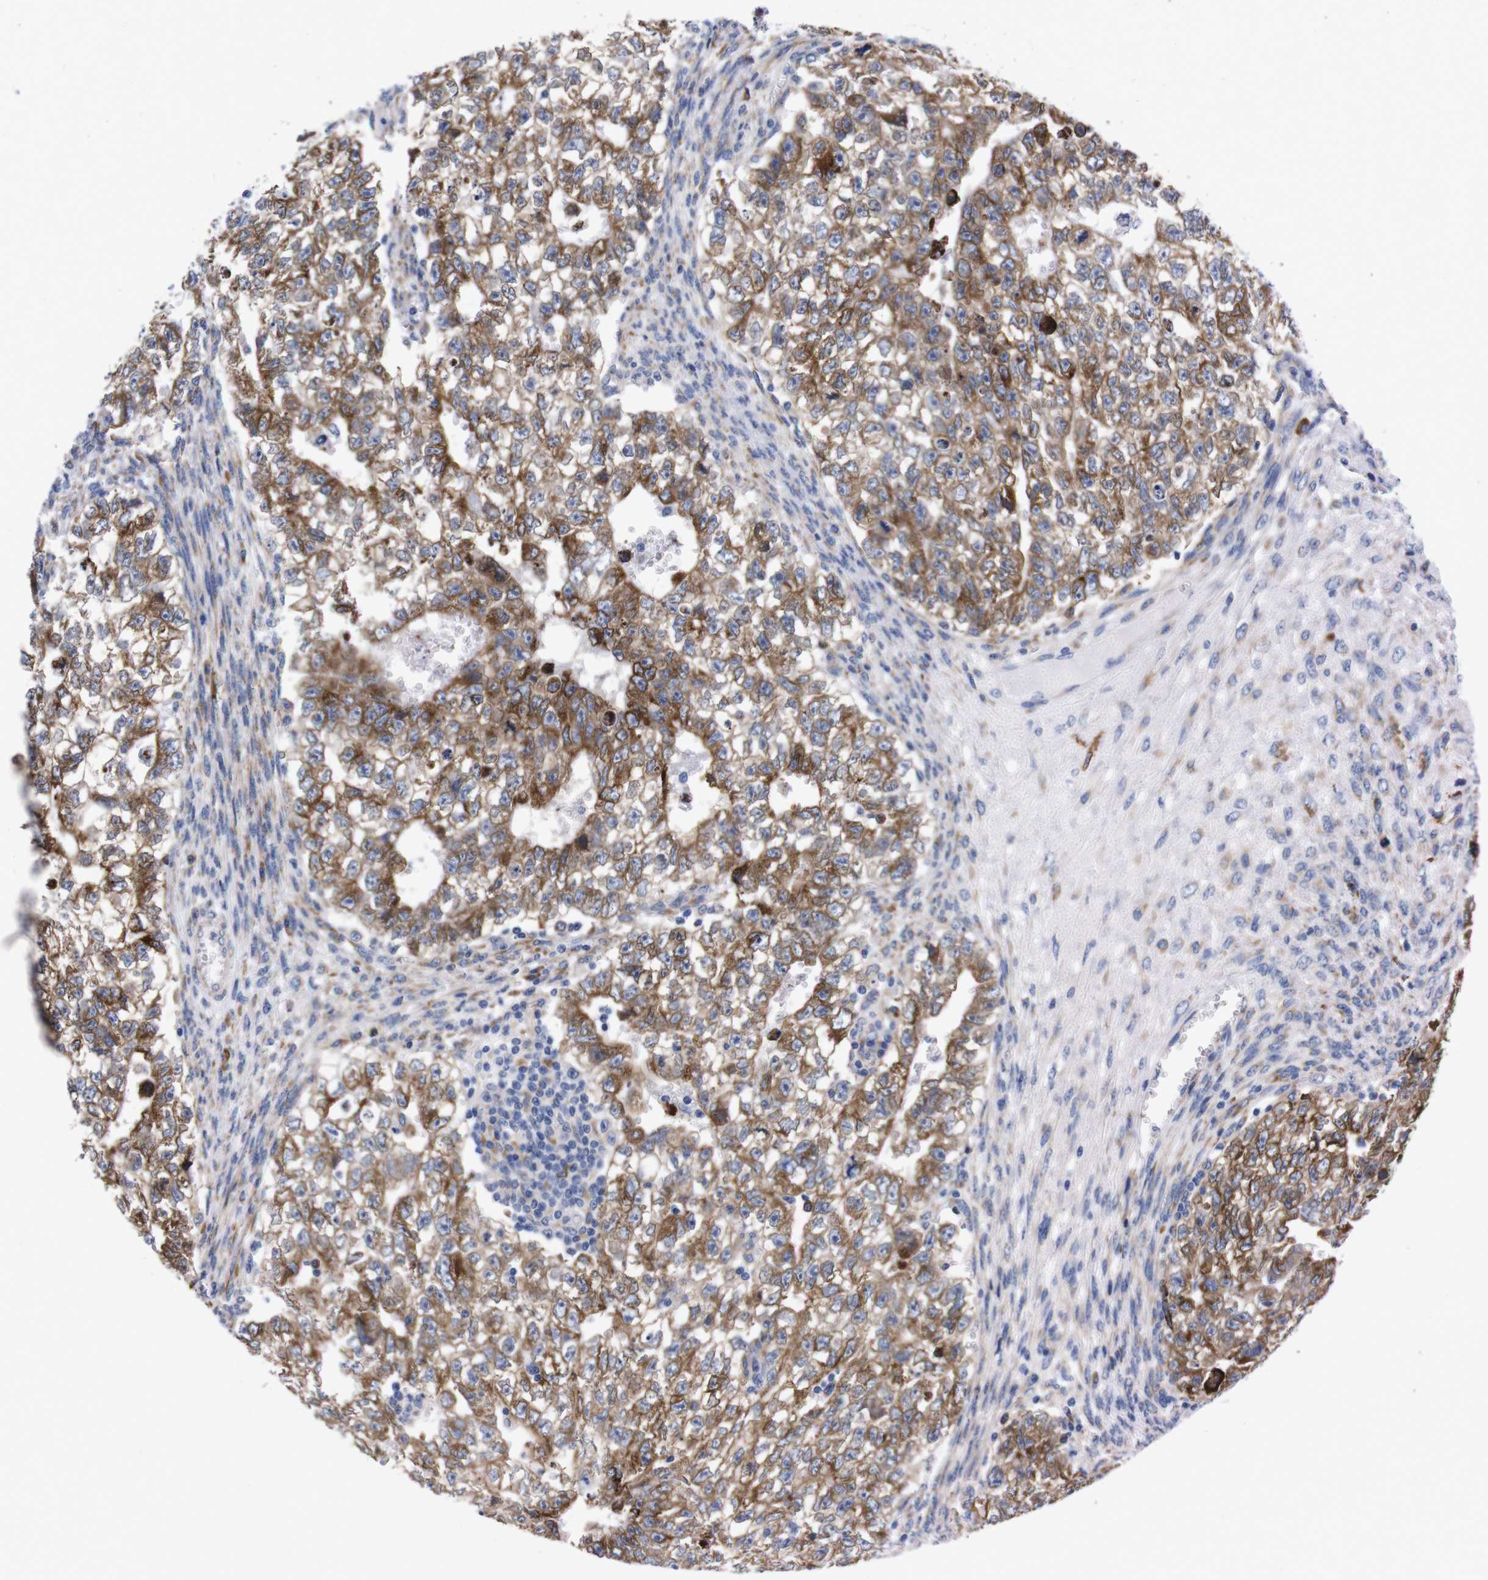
{"staining": {"intensity": "moderate", "quantity": ">75%", "location": "cytoplasmic/membranous"}, "tissue": "testis cancer", "cell_type": "Tumor cells", "image_type": "cancer", "snomed": [{"axis": "morphology", "description": "Seminoma, NOS"}, {"axis": "morphology", "description": "Carcinoma, Embryonal, NOS"}, {"axis": "topography", "description": "Testis"}], "caption": "This histopathology image displays testis cancer (seminoma) stained with IHC to label a protein in brown. The cytoplasmic/membranous of tumor cells show moderate positivity for the protein. Nuclei are counter-stained blue.", "gene": "NEBL", "patient": {"sex": "male", "age": 38}}